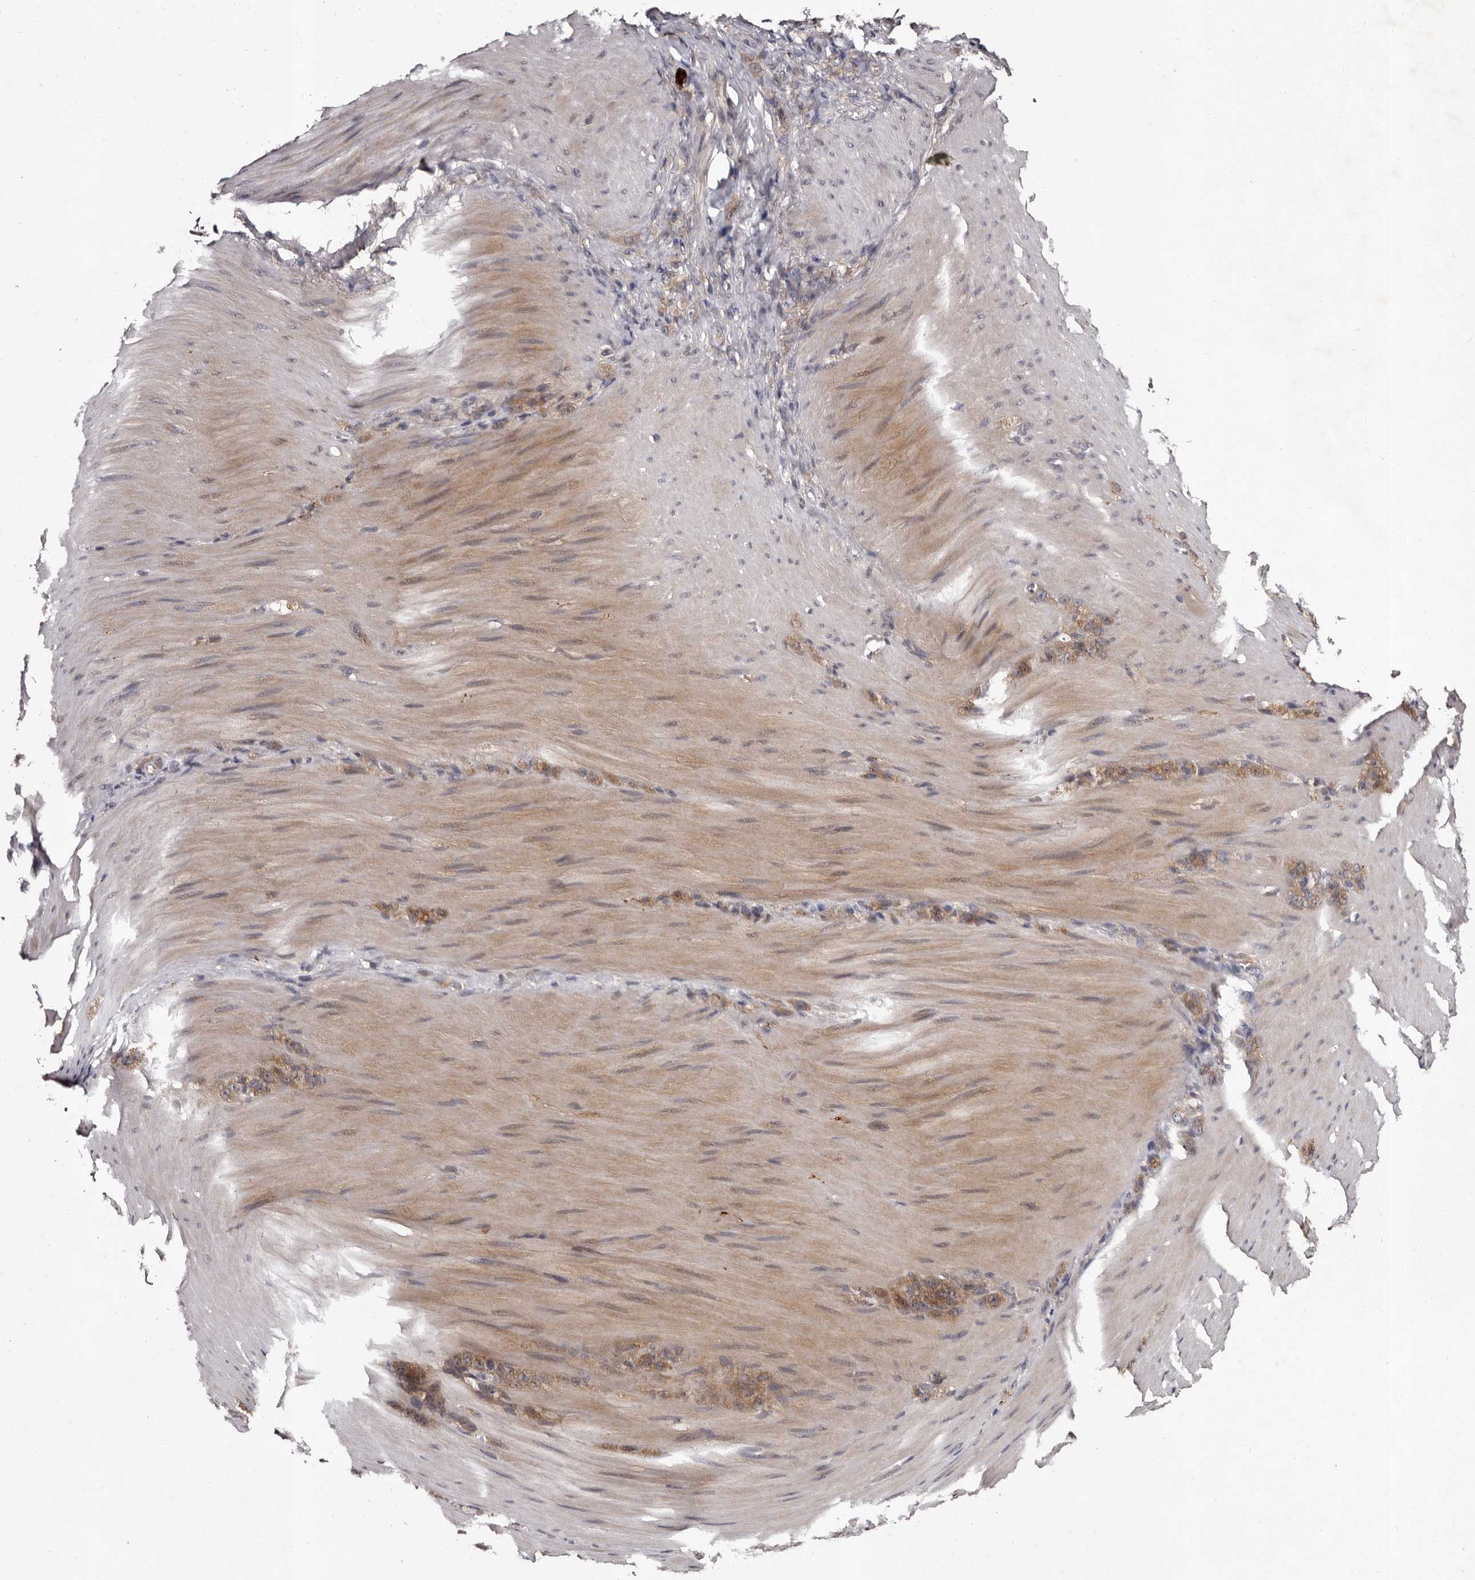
{"staining": {"intensity": "moderate", "quantity": ">75%", "location": "cytoplasmic/membranous"}, "tissue": "stomach cancer", "cell_type": "Tumor cells", "image_type": "cancer", "snomed": [{"axis": "morphology", "description": "Normal tissue, NOS"}, {"axis": "morphology", "description": "Adenocarcinoma, NOS"}, {"axis": "topography", "description": "Stomach"}], "caption": "Protein expression analysis of stomach cancer (adenocarcinoma) shows moderate cytoplasmic/membranous expression in approximately >75% of tumor cells.", "gene": "FAM91A1", "patient": {"sex": "male", "age": 82}}